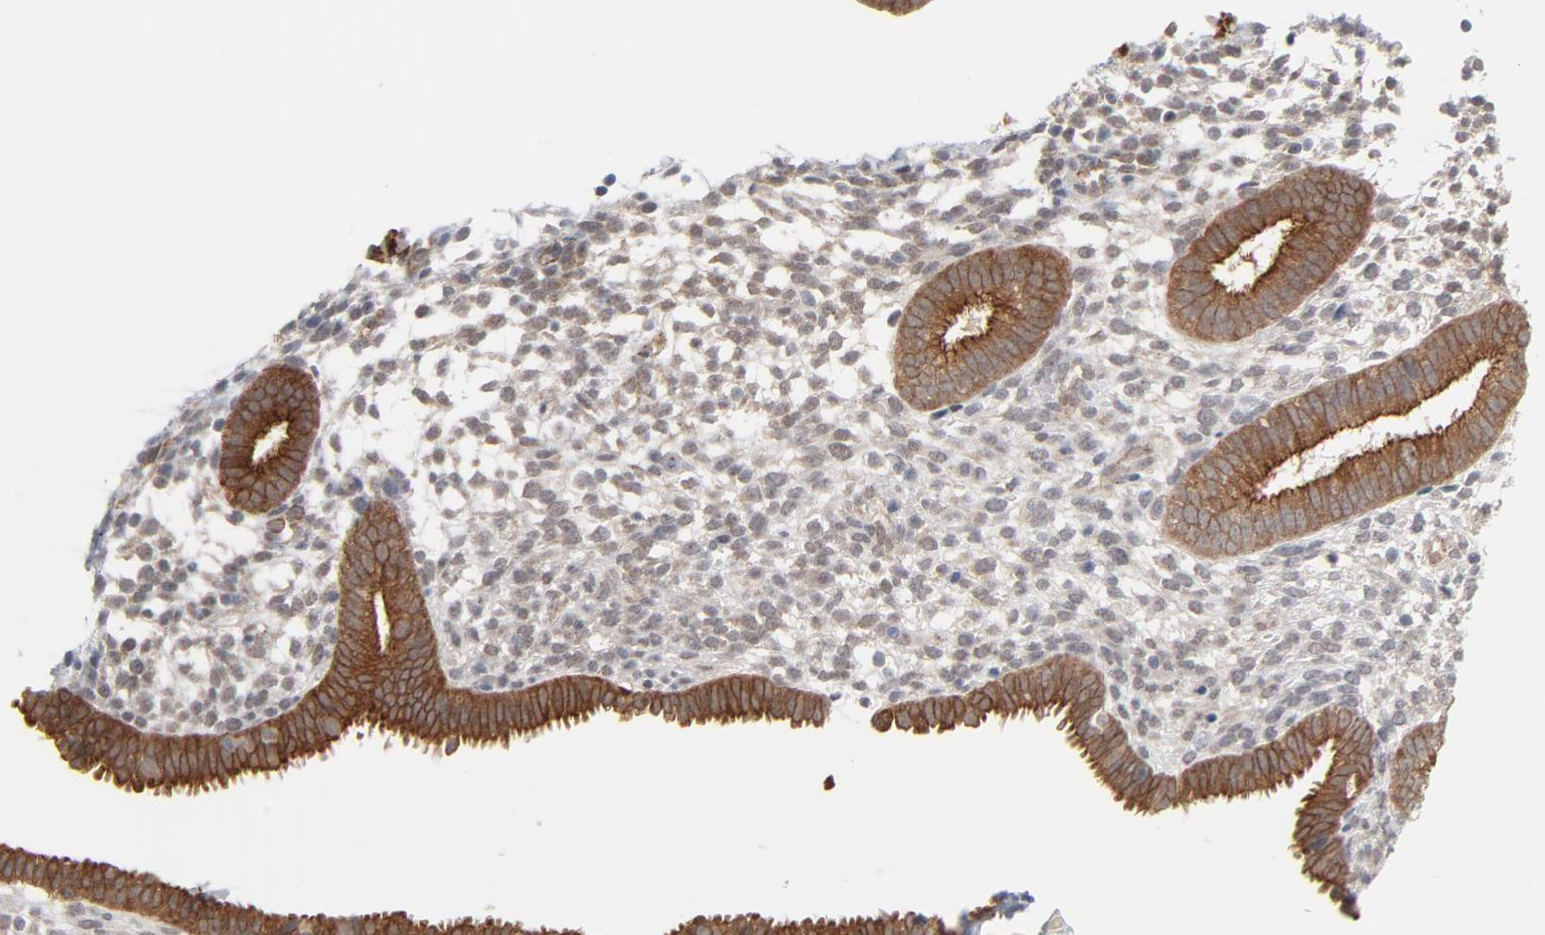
{"staining": {"intensity": "negative", "quantity": "none", "location": "none"}, "tissue": "endometrium", "cell_type": "Cells in endometrial stroma", "image_type": "normal", "snomed": [{"axis": "morphology", "description": "Normal tissue, NOS"}, {"axis": "topography", "description": "Endometrium"}], "caption": "High power microscopy micrograph of an IHC photomicrograph of benign endometrium, revealing no significant staining in cells in endometrial stroma.", "gene": "ITPR3", "patient": {"sex": "female", "age": 35}}